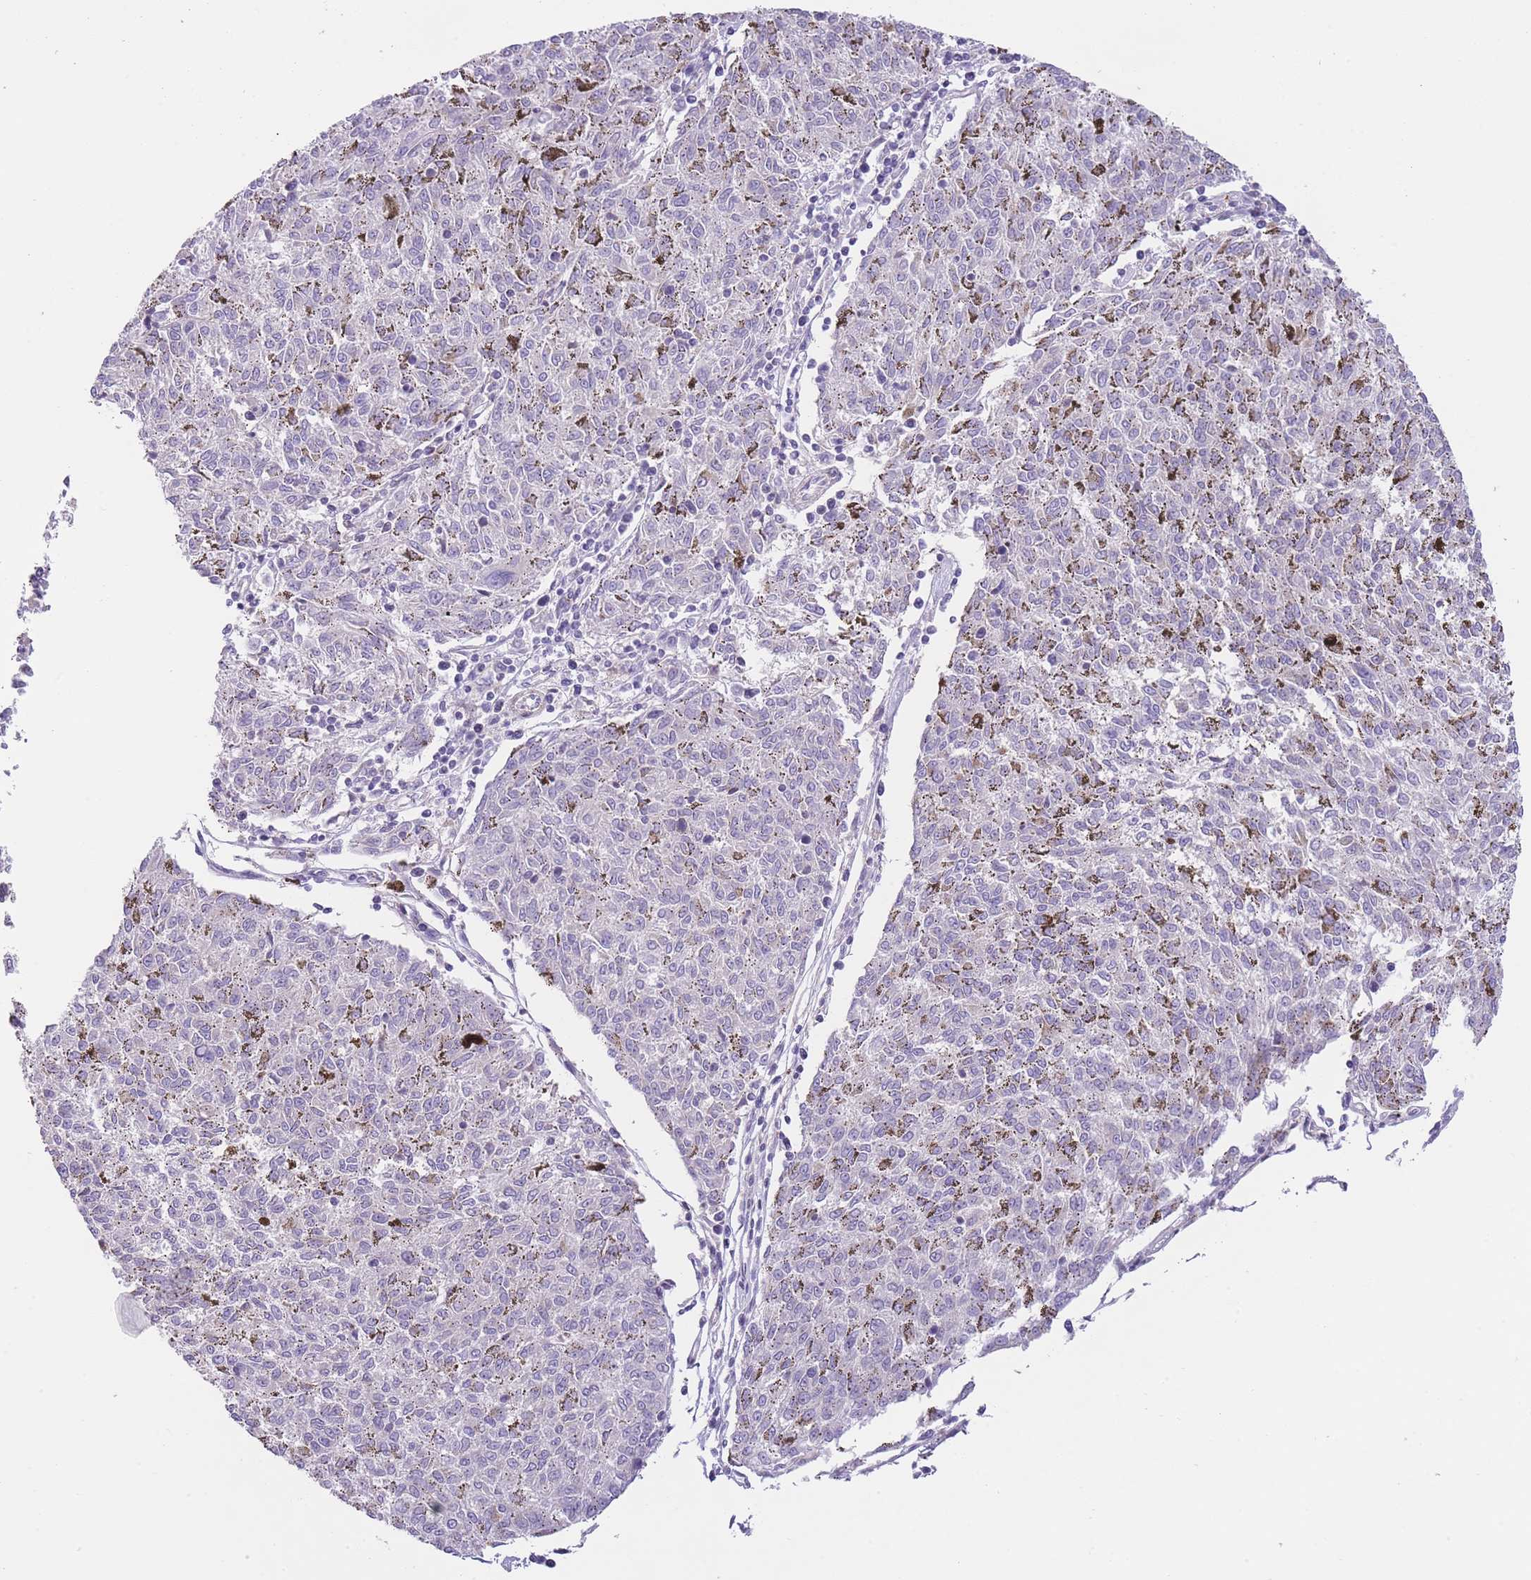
{"staining": {"intensity": "negative", "quantity": "none", "location": "none"}, "tissue": "melanoma", "cell_type": "Tumor cells", "image_type": "cancer", "snomed": [{"axis": "morphology", "description": "Malignant melanoma, NOS"}, {"axis": "topography", "description": "Skin"}], "caption": "Malignant melanoma was stained to show a protein in brown. There is no significant expression in tumor cells.", "gene": "OR11H12", "patient": {"sex": "female", "age": 72}}